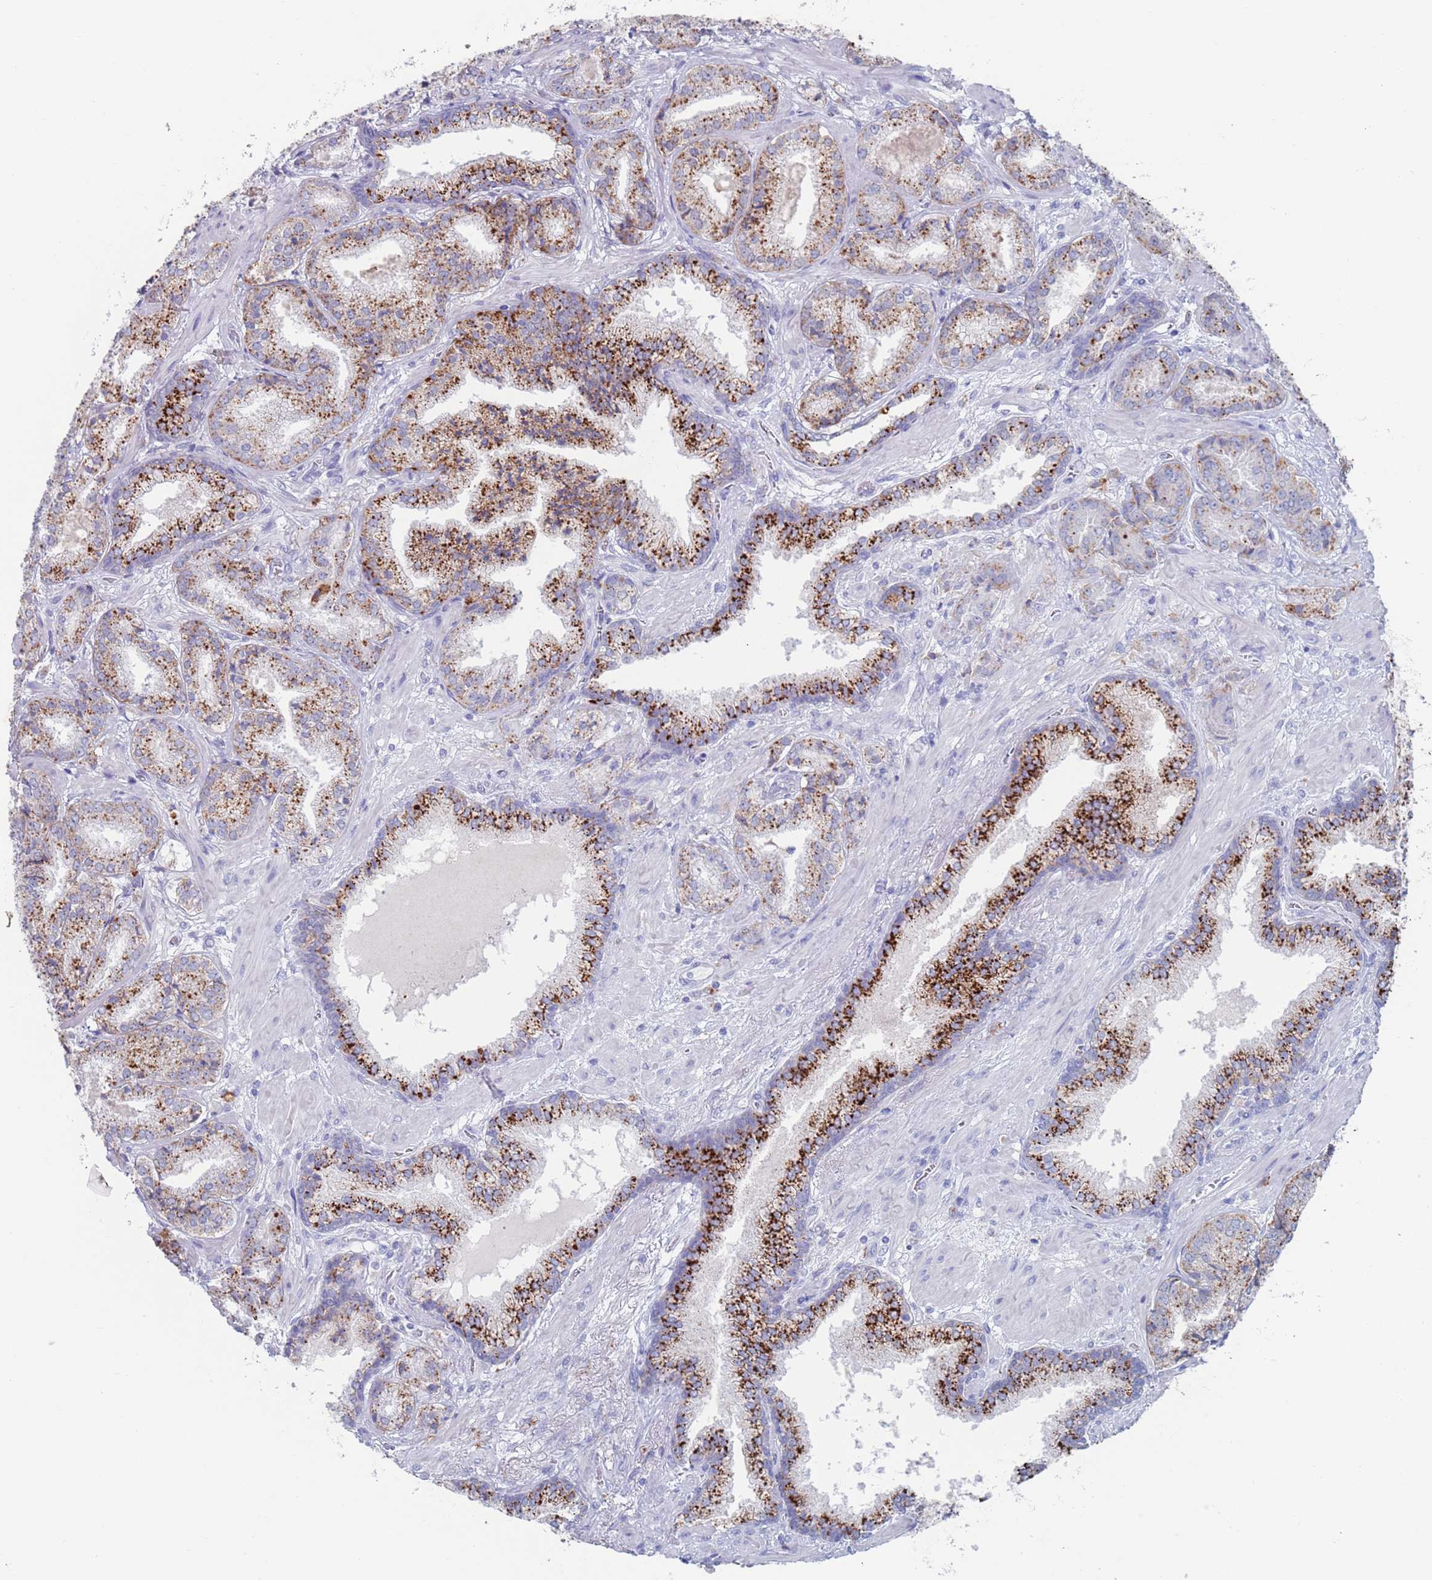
{"staining": {"intensity": "strong", "quantity": "25%-75%", "location": "cytoplasmic/membranous"}, "tissue": "prostate cancer", "cell_type": "Tumor cells", "image_type": "cancer", "snomed": [{"axis": "morphology", "description": "Adenocarcinoma, High grade"}, {"axis": "topography", "description": "Prostate"}], "caption": "Prostate cancer stained with a protein marker reveals strong staining in tumor cells.", "gene": "FUCA1", "patient": {"sex": "male", "age": 63}}